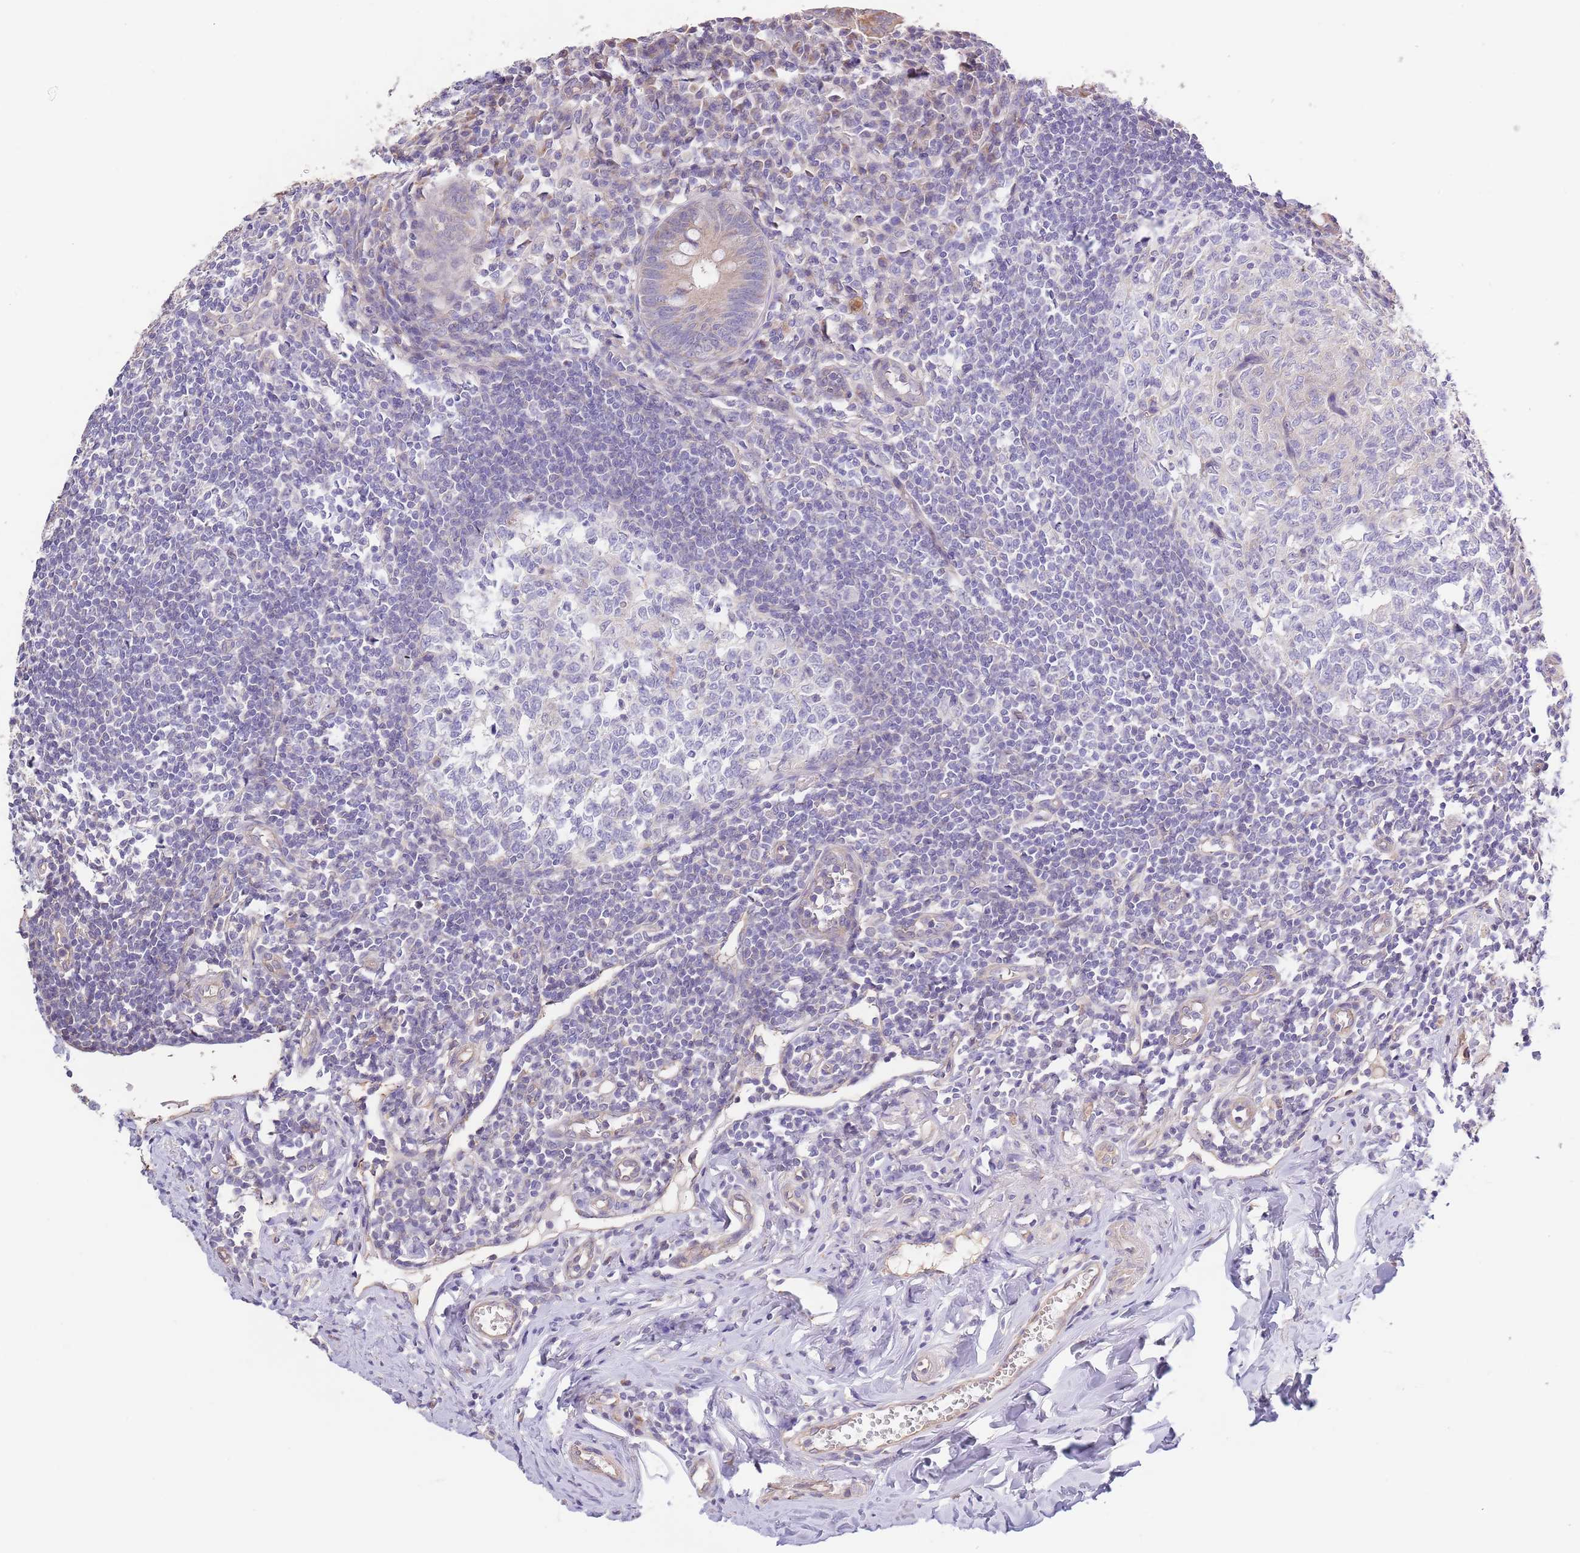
{"staining": {"intensity": "moderate", "quantity": ">75%", "location": "cytoplasmic/membranous"}, "tissue": "appendix", "cell_type": "Glandular cells", "image_type": "normal", "snomed": [{"axis": "morphology", "description": "Normal tissue, NOS"}, {"axis": "topography", "description": "Appendix"}], "caption": "Immunohistochemistry photomicrograph of normal appendix: human appendix stained using IHC exhibits medium levels of moderate protein expression localized specifically in the cytoplasmic/membranous of glandular cells, appearing as a cytoplasmic/membranous brown color.", "gene": "LIPJ", "patient": {"sex": "female", "age": 33}}